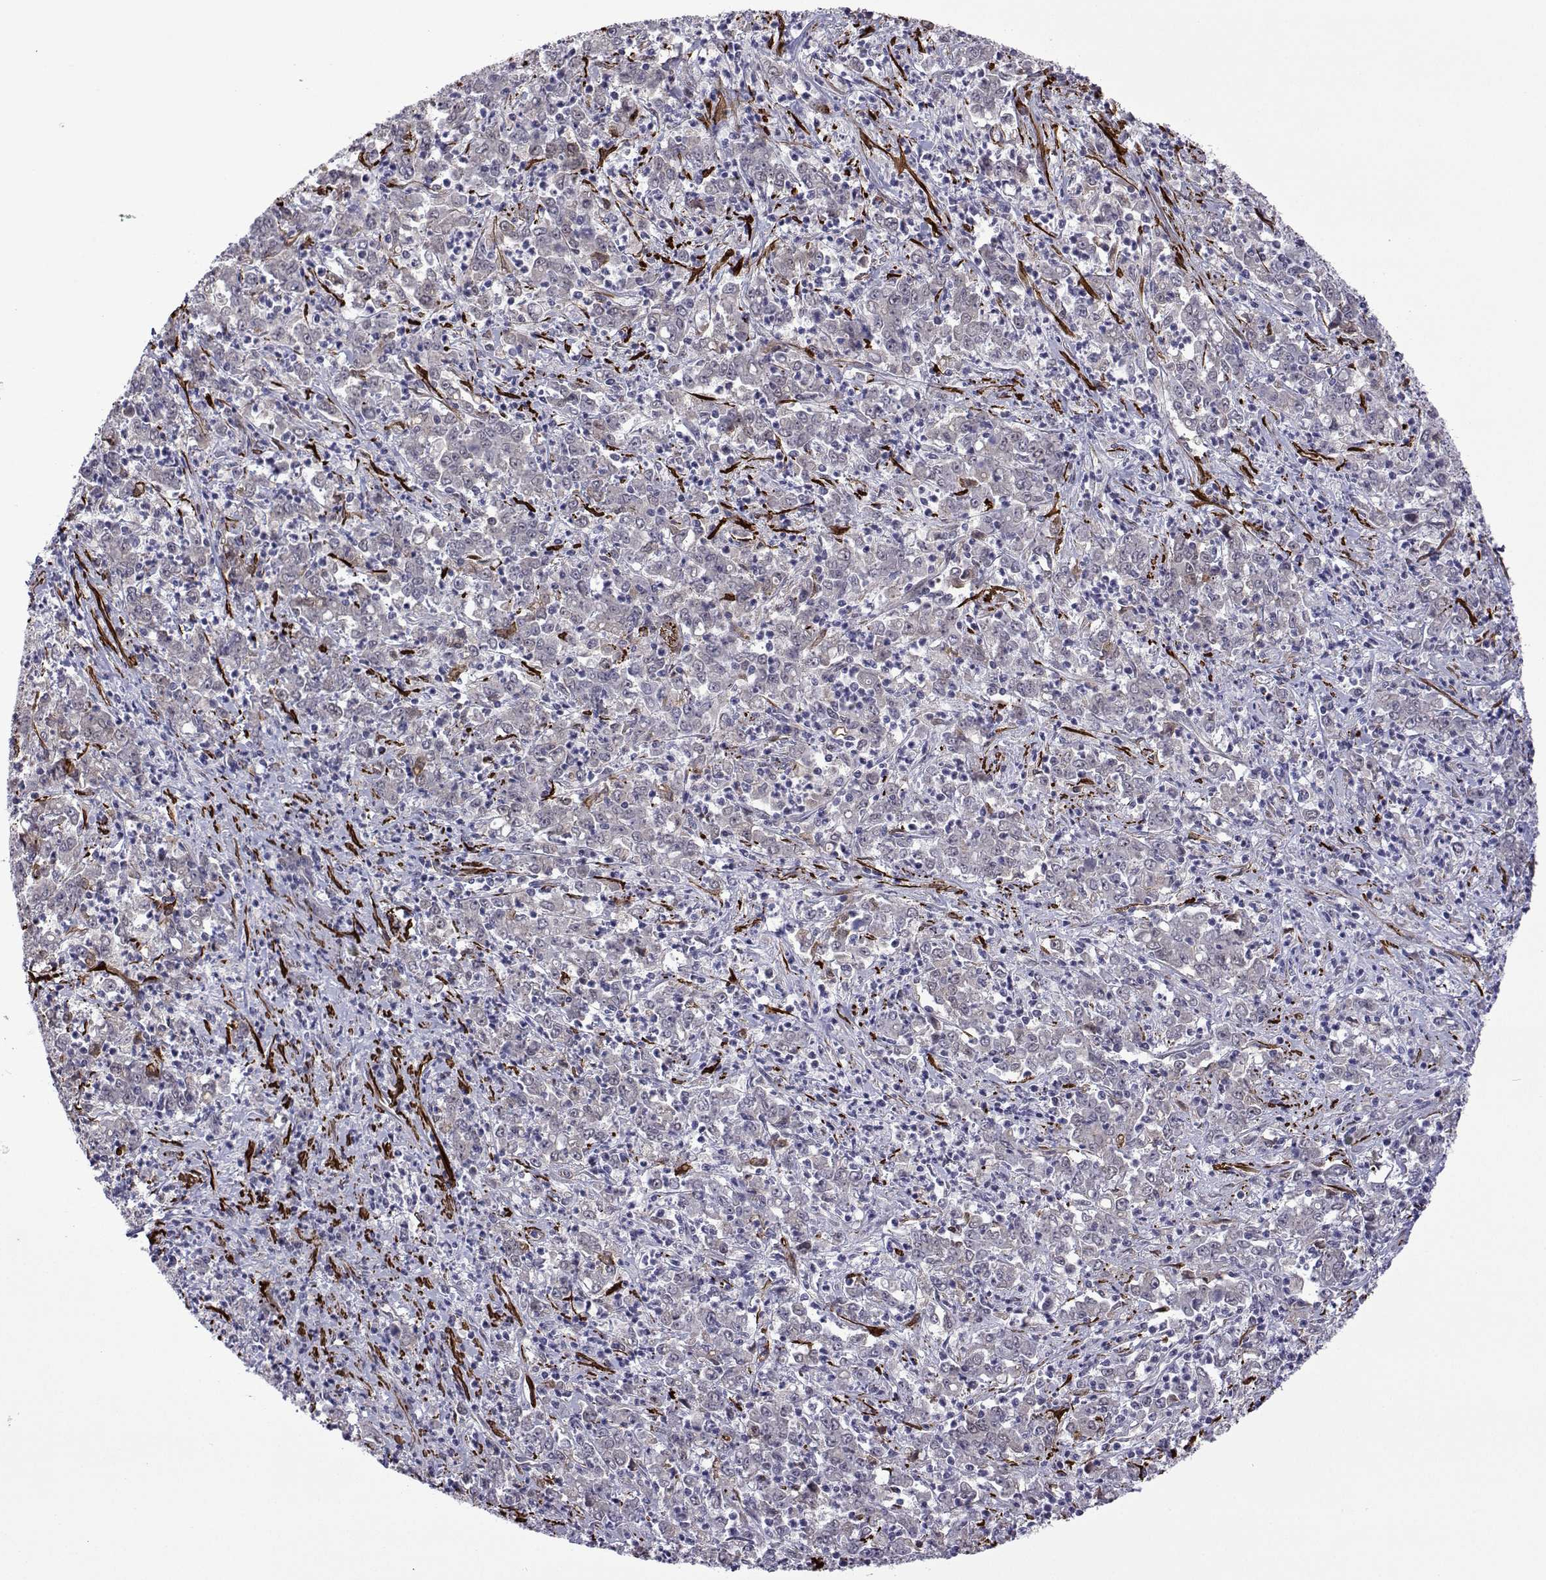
{"staining": {"intensity": "negative", "quantity": "none", "location": "none"}, "tissue": "stomach cancer", "cell_type": "Tumor cells", "image_type": "cancer", "snomed": [{"axis": "morphology", "description": "Adenocarcinoma, NOS"}, {"axis": "topography", "description": "Stomach, lower"}], "caption": "This is an immunohistochemistry (IHC) histopathology image of human stomach cancer. There is no expression in tumor cells.", "gene": "EFCAB3", "patient": {"sex": "female", "age": 71}}